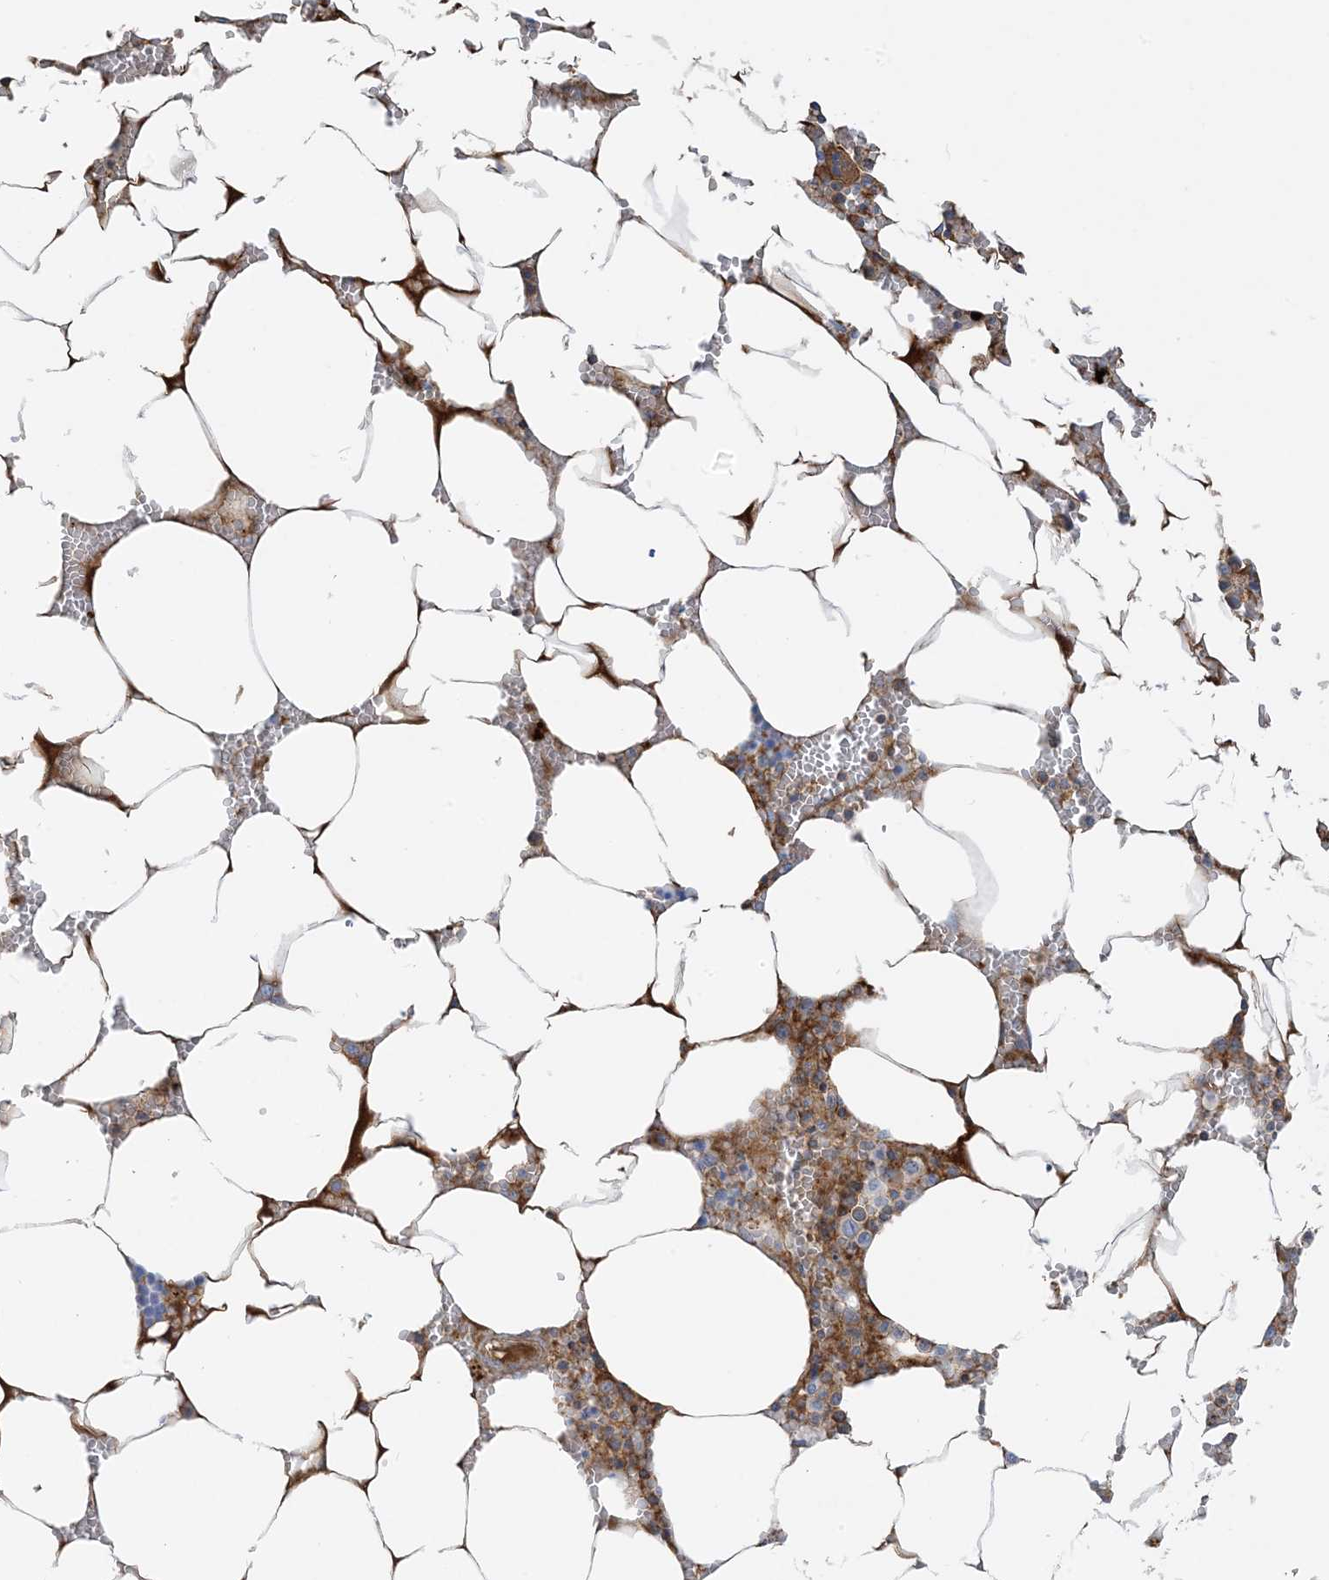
{"staining": {"intensity": "moderate", "quantity": "<25%", "location": "cytoplasmic/membranous"}, "tissue": "bone marrow", "cell_type": "Hematopoietic cells", "image_type": "normal", "snomed": [{"axis": "morphology", "description": "Normal tissue, NOS"}, {"axis": "topography", "description": "Bone marrow"}], "caption": "Human bone marrow stained with a brown dye shows moderate cytoplasmic/membranous positive staining in about <25% of hematopoietic cells.", "gene": "GTF3C2", "patient": {"sex": "male", "age": 70}}